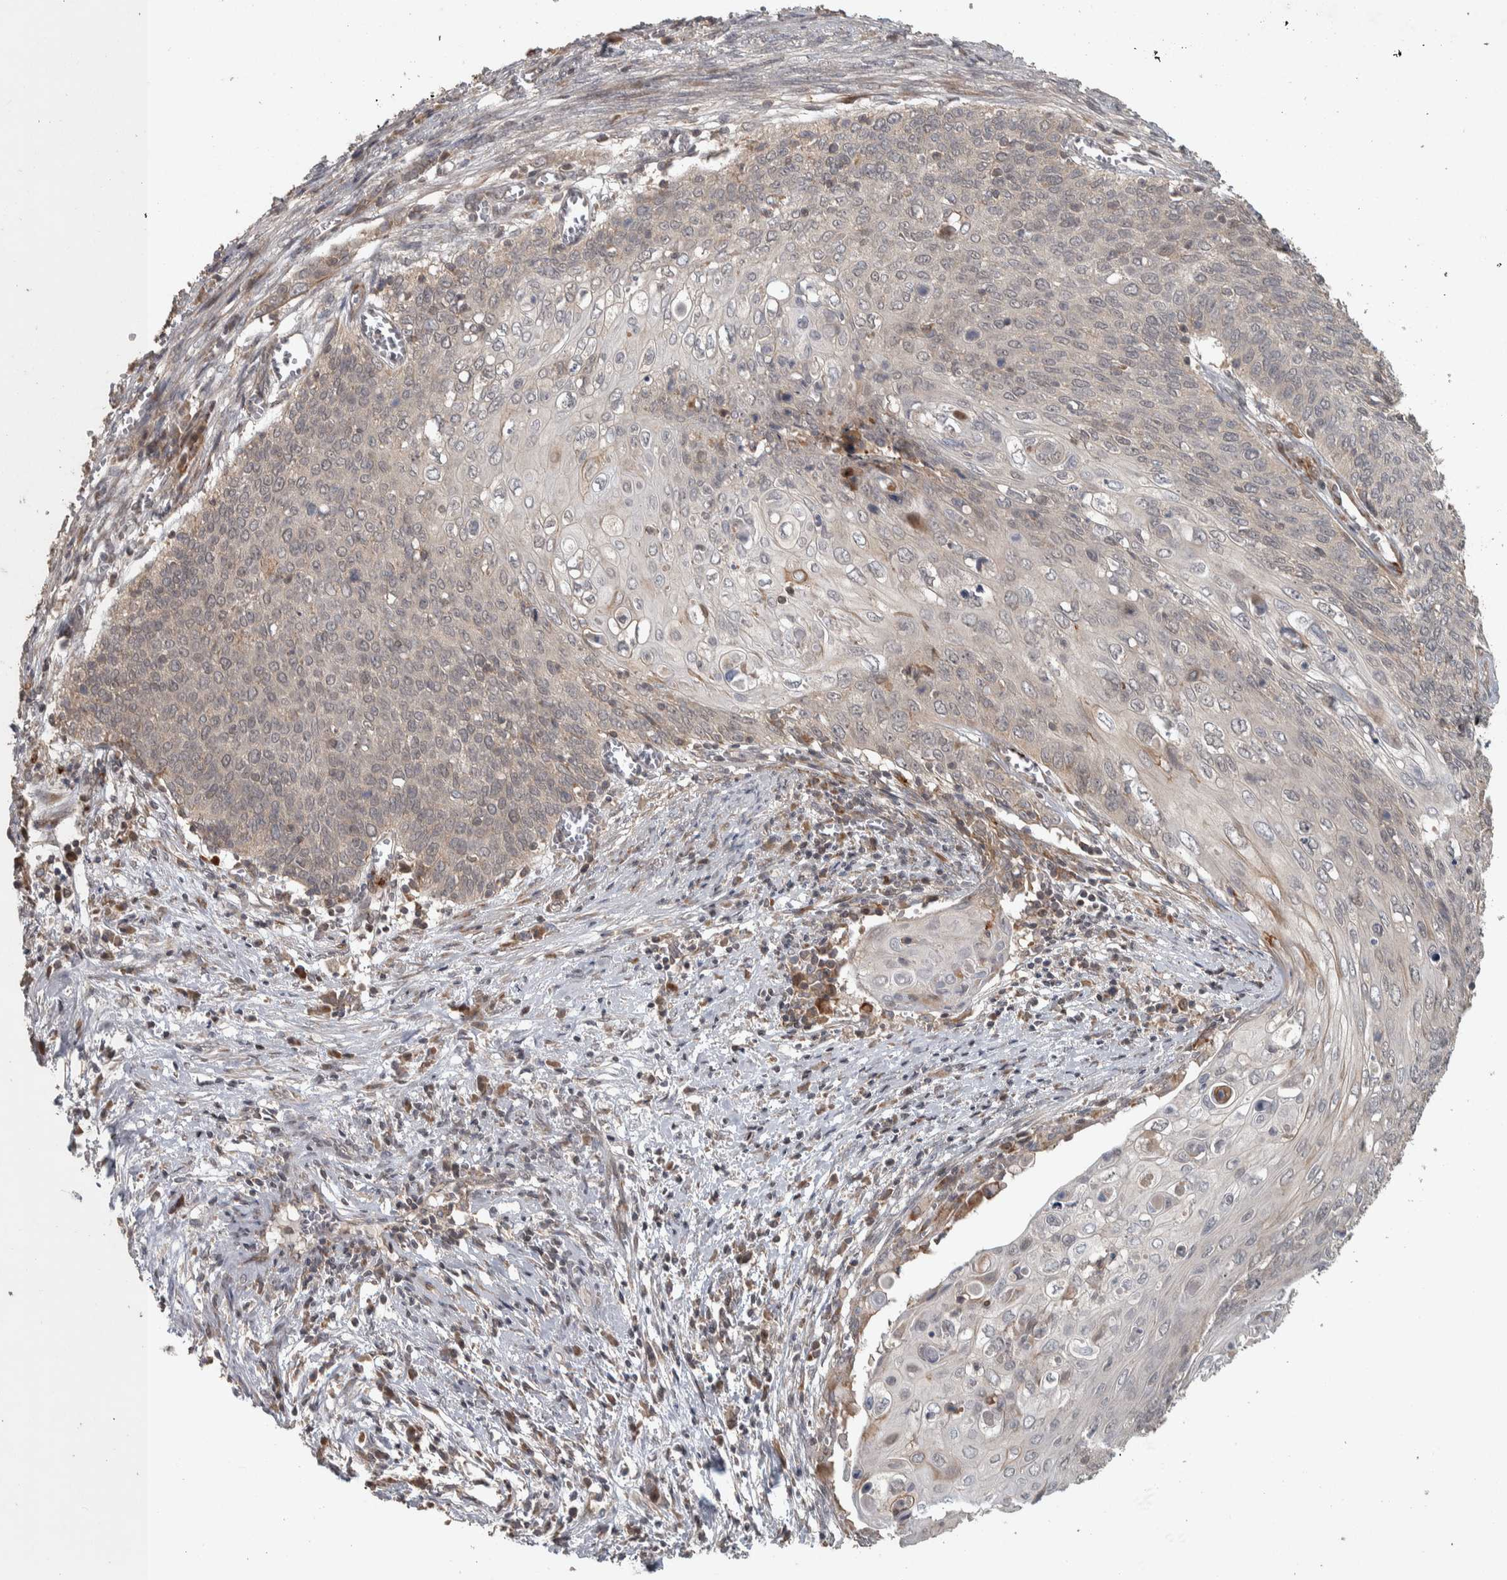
{"staining": {"intensity": "weak", "quantity": "<25%", "location": "cytoplasmic/membranous"}, "tissue": "cervical cancer", "cell_type": "Tumor cells", "image_type": "cancer", "snomed": [{"axis": "morphology", "description": "Squamous cell carcinoma, NOS"}, {"axis": "topography", "description": "Cervix"}], "caption": "An image of human cervical cancer is negative for staining in tumor cells. The staining was performed using DAB (3,3'-diaminobenzidine) to visualize the protein expression in brown, while the nuclei were stained in blue with hematoxylin (Magnification: 20x).", "gene": "ERAL1", "patient": {"sex": "female", "age": 39}}